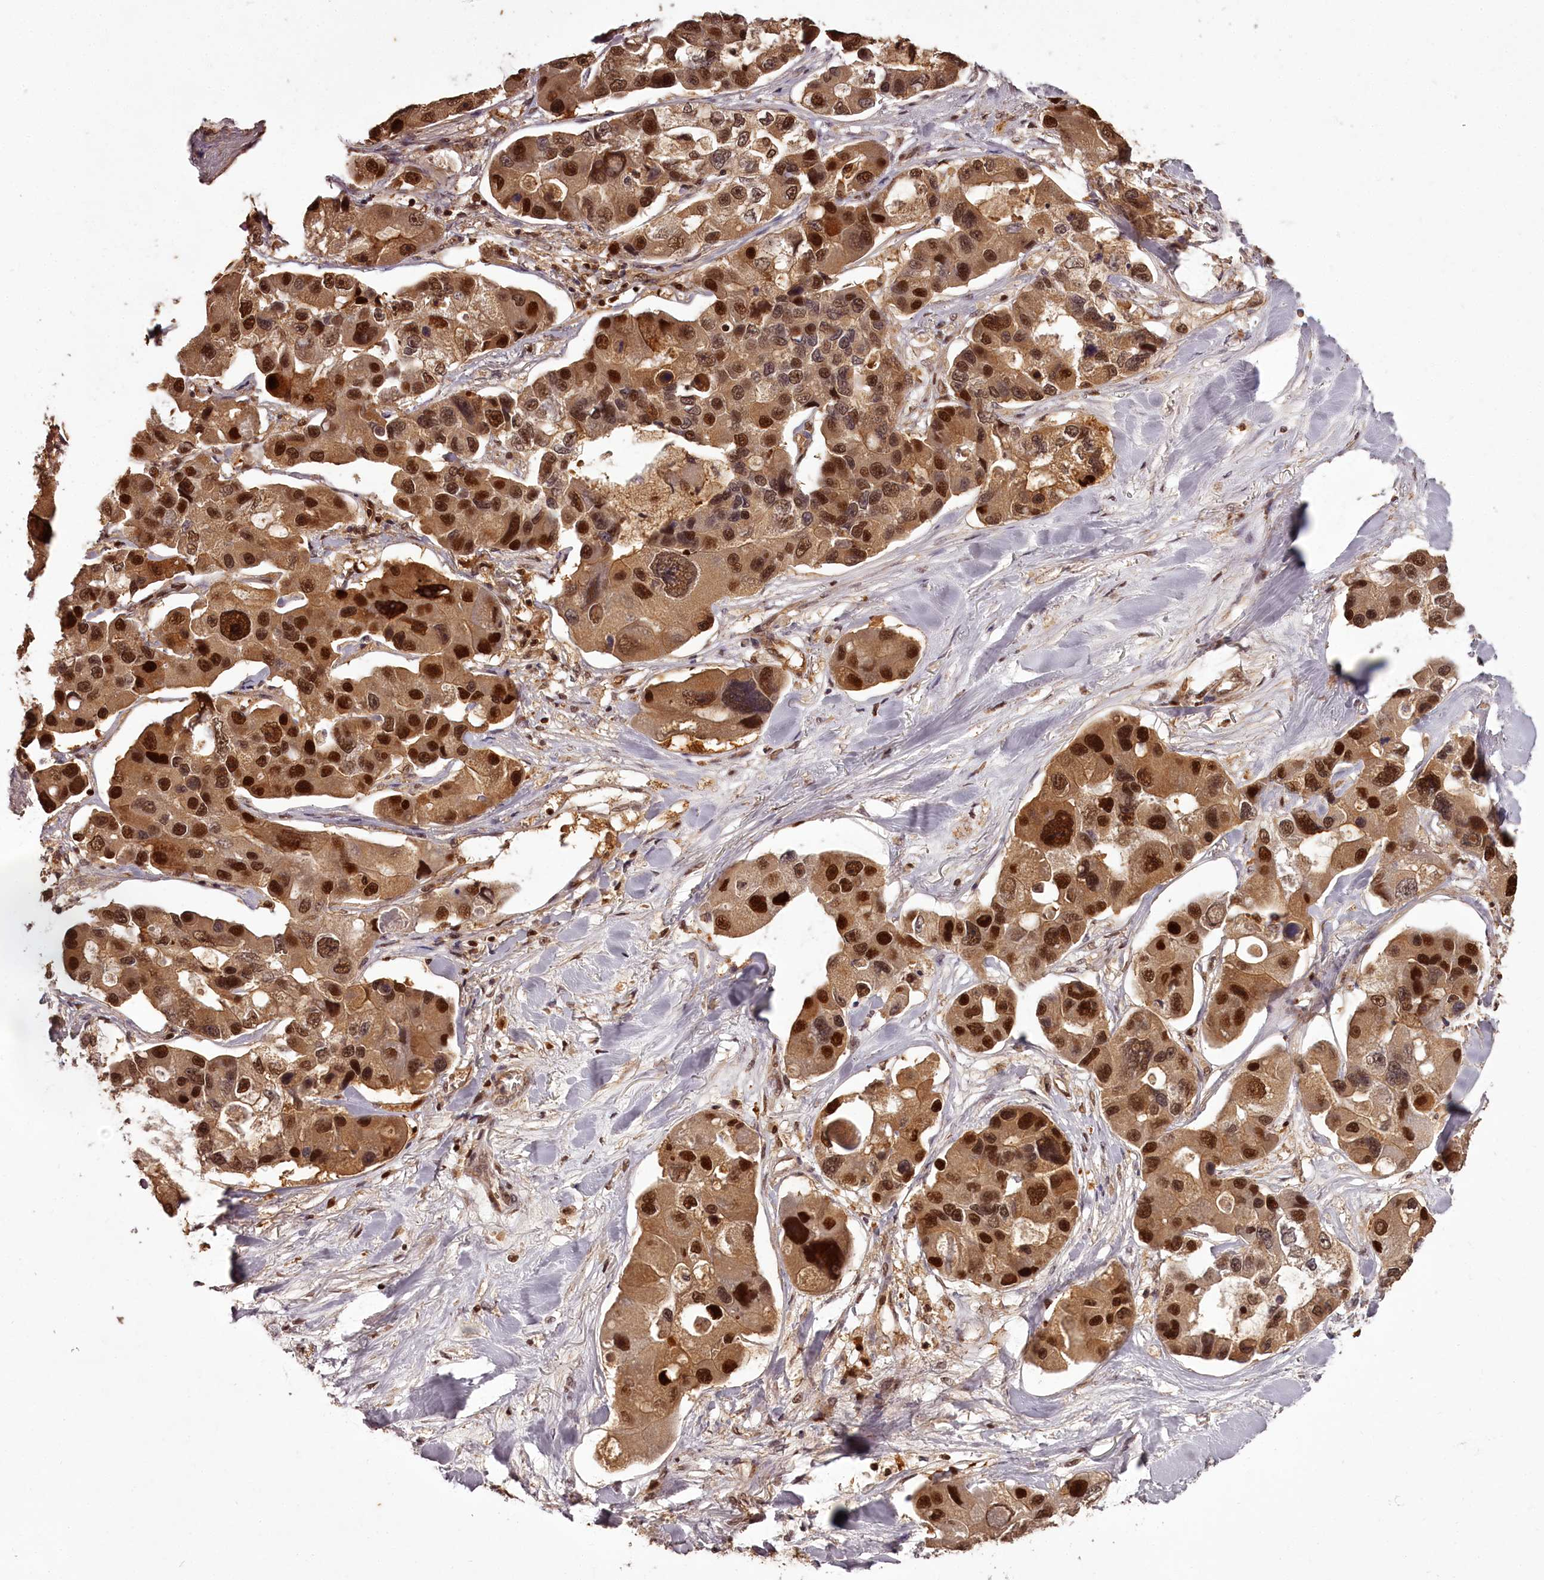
{"staining": {"intensity": "strong", "quantity": ">75%", "location": "cytoplasmic/membranous,nuclear"}, "tissue": "lung cancer", "cell_type": "Tumor cells", "image_type": "cancer", "snomed": [{"axis": "morphology", "description": "Adenocarcinoma, NOS"}, {"axis": "topography", "description": "Lung"}], "caption": "About >75% of tumor cells in adenocarcinoma (lung) exhibit strong cytoplasmic/membranous and nuclear protein positivity as visualized by brown immunohistochemical staining.", "gene": "NPRL2", "patient": {"sex": "female", "age": 54}}